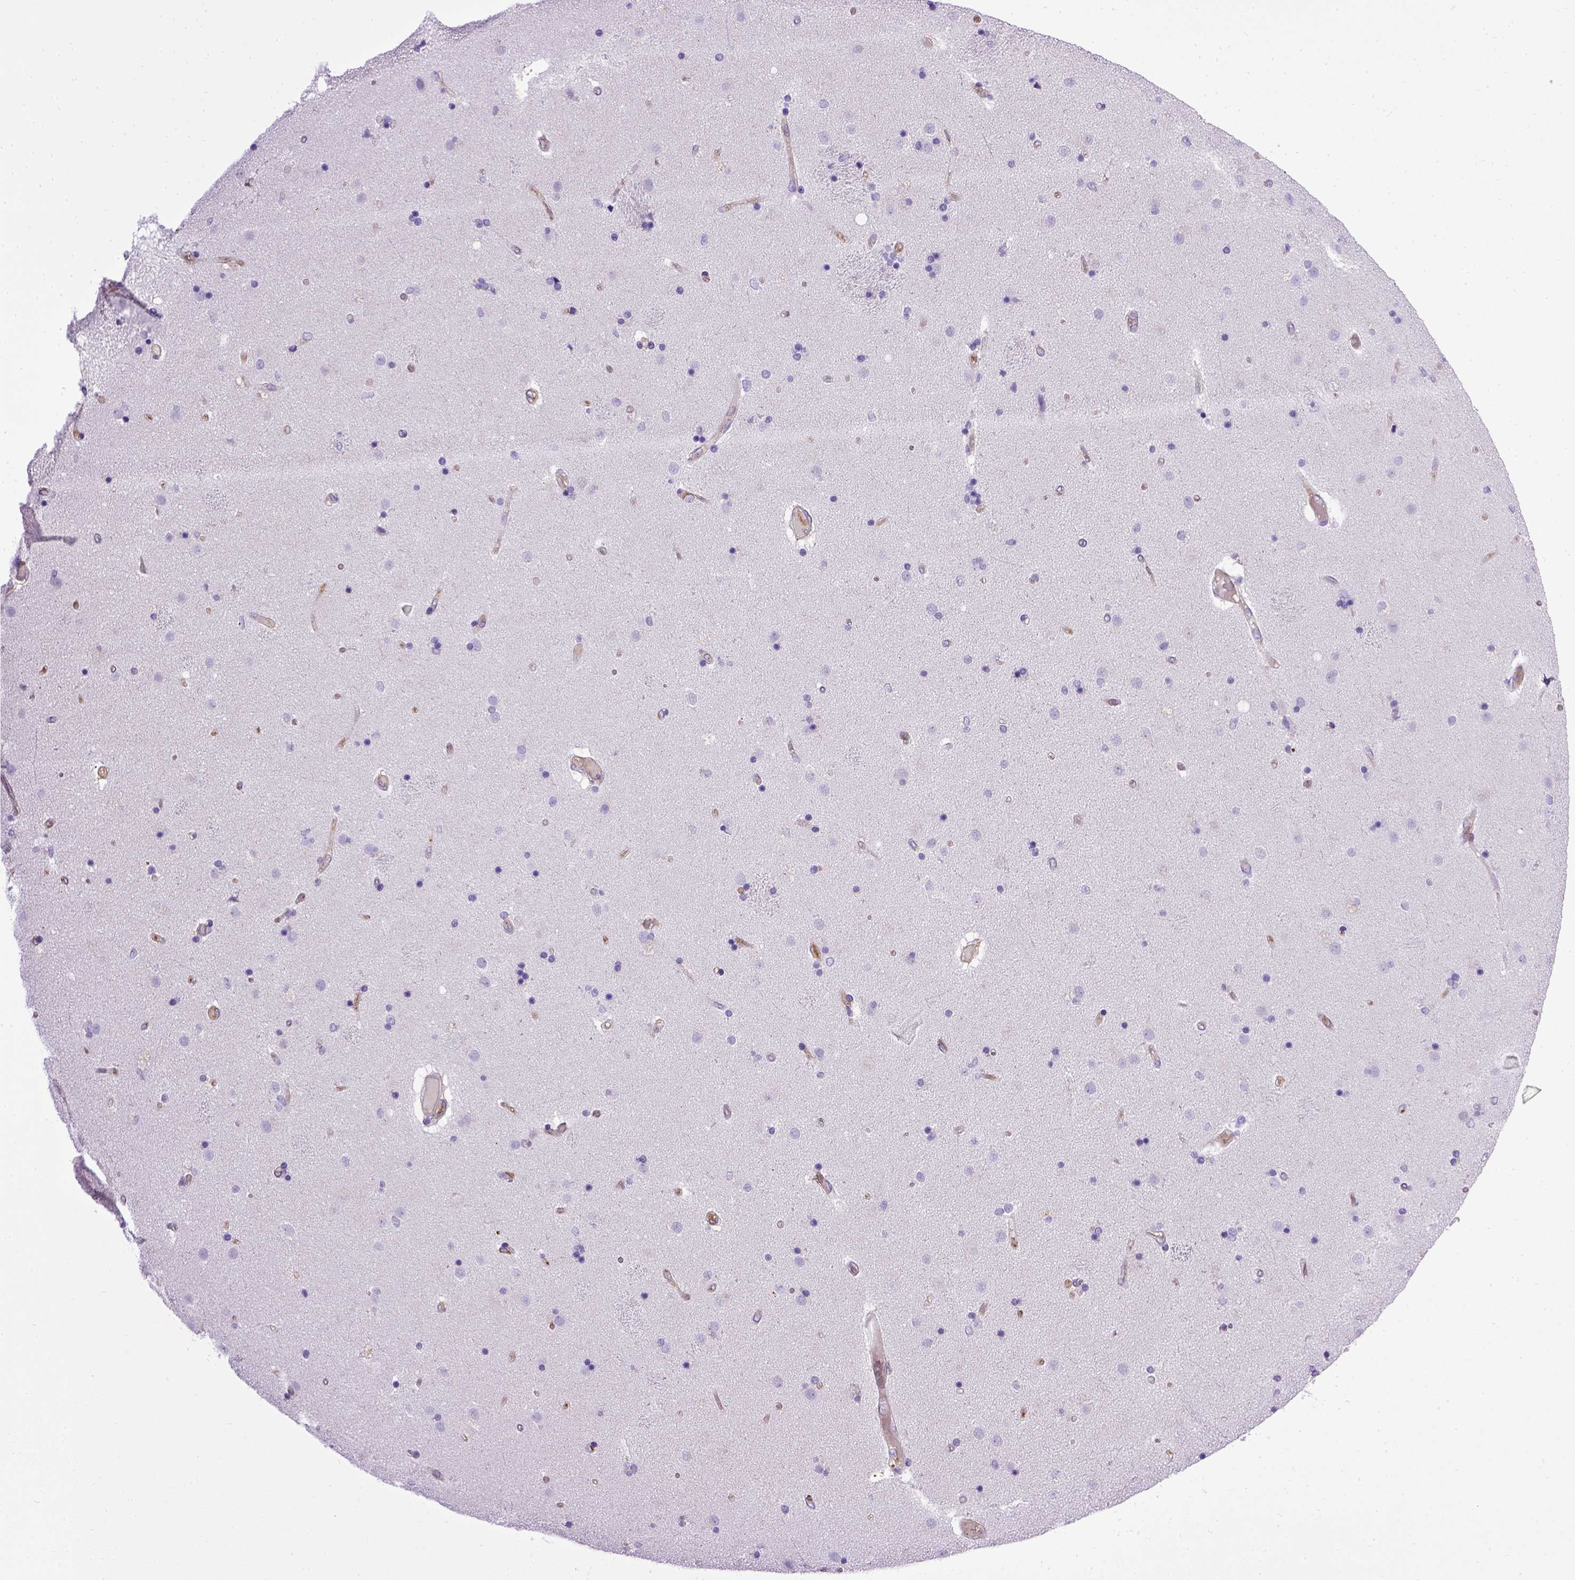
{"staining": {"intensity": "negative", "quantity": "none", "location": "none"}, "tissue": "caudate", "cell_type": "Glial cells", "image_type": "normal", "snomed": [{"axis": "morphology", "description": "Normal tissue, NOS"}, {"axis": "topography", "description": "Lateral ventricle wall"}], "caption": "Immunohistochemistry image of unremarkable caudate: human caudate stained with DAB (3,3'-diaminobenzidine) exhibits no significant protein positivity in glial cells.", "gene": "ENG", "patient": {"sex": "female", "age": 71}}